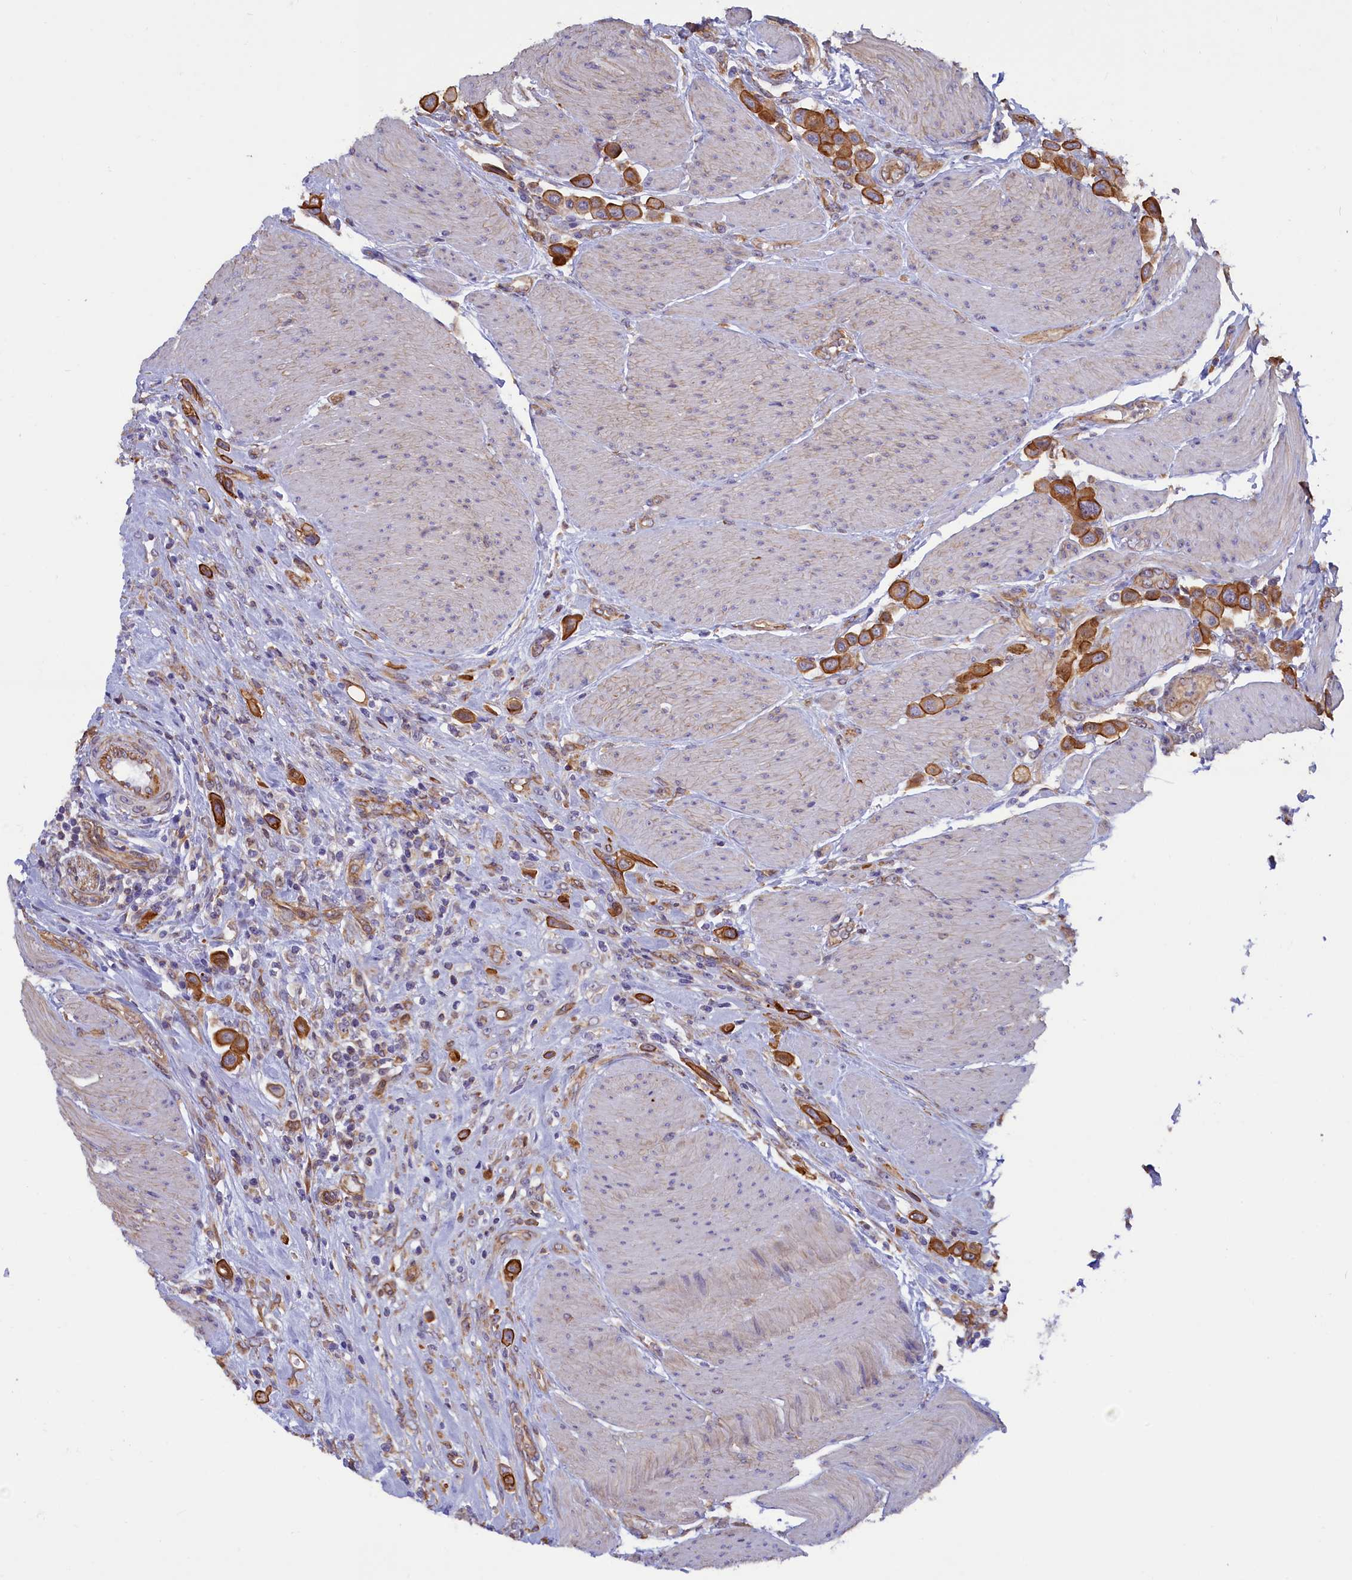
{"staining": {"intensity": "strong", "quantity": ">75%", "location": "cytoplasmic/membranous"}, "tissue": "urothelial cancer", "cell_type": "Tumor cells", "image_type": "cancer", "snomed": [{"axis": "morphology", "description": "Urothelial carcinoma, High grade"}, {"axis": "topography", "description": "Urinary bladder"}], "caption": "High-power microscopy captured an IHC micrograph of high-grade urothelial carcinoma, revealing strong cytoplasmic/membranous staining in approximately >75% of tumor cells.", "gene": "ABCC12", "patient": {"sex": "male", "age": 50}}